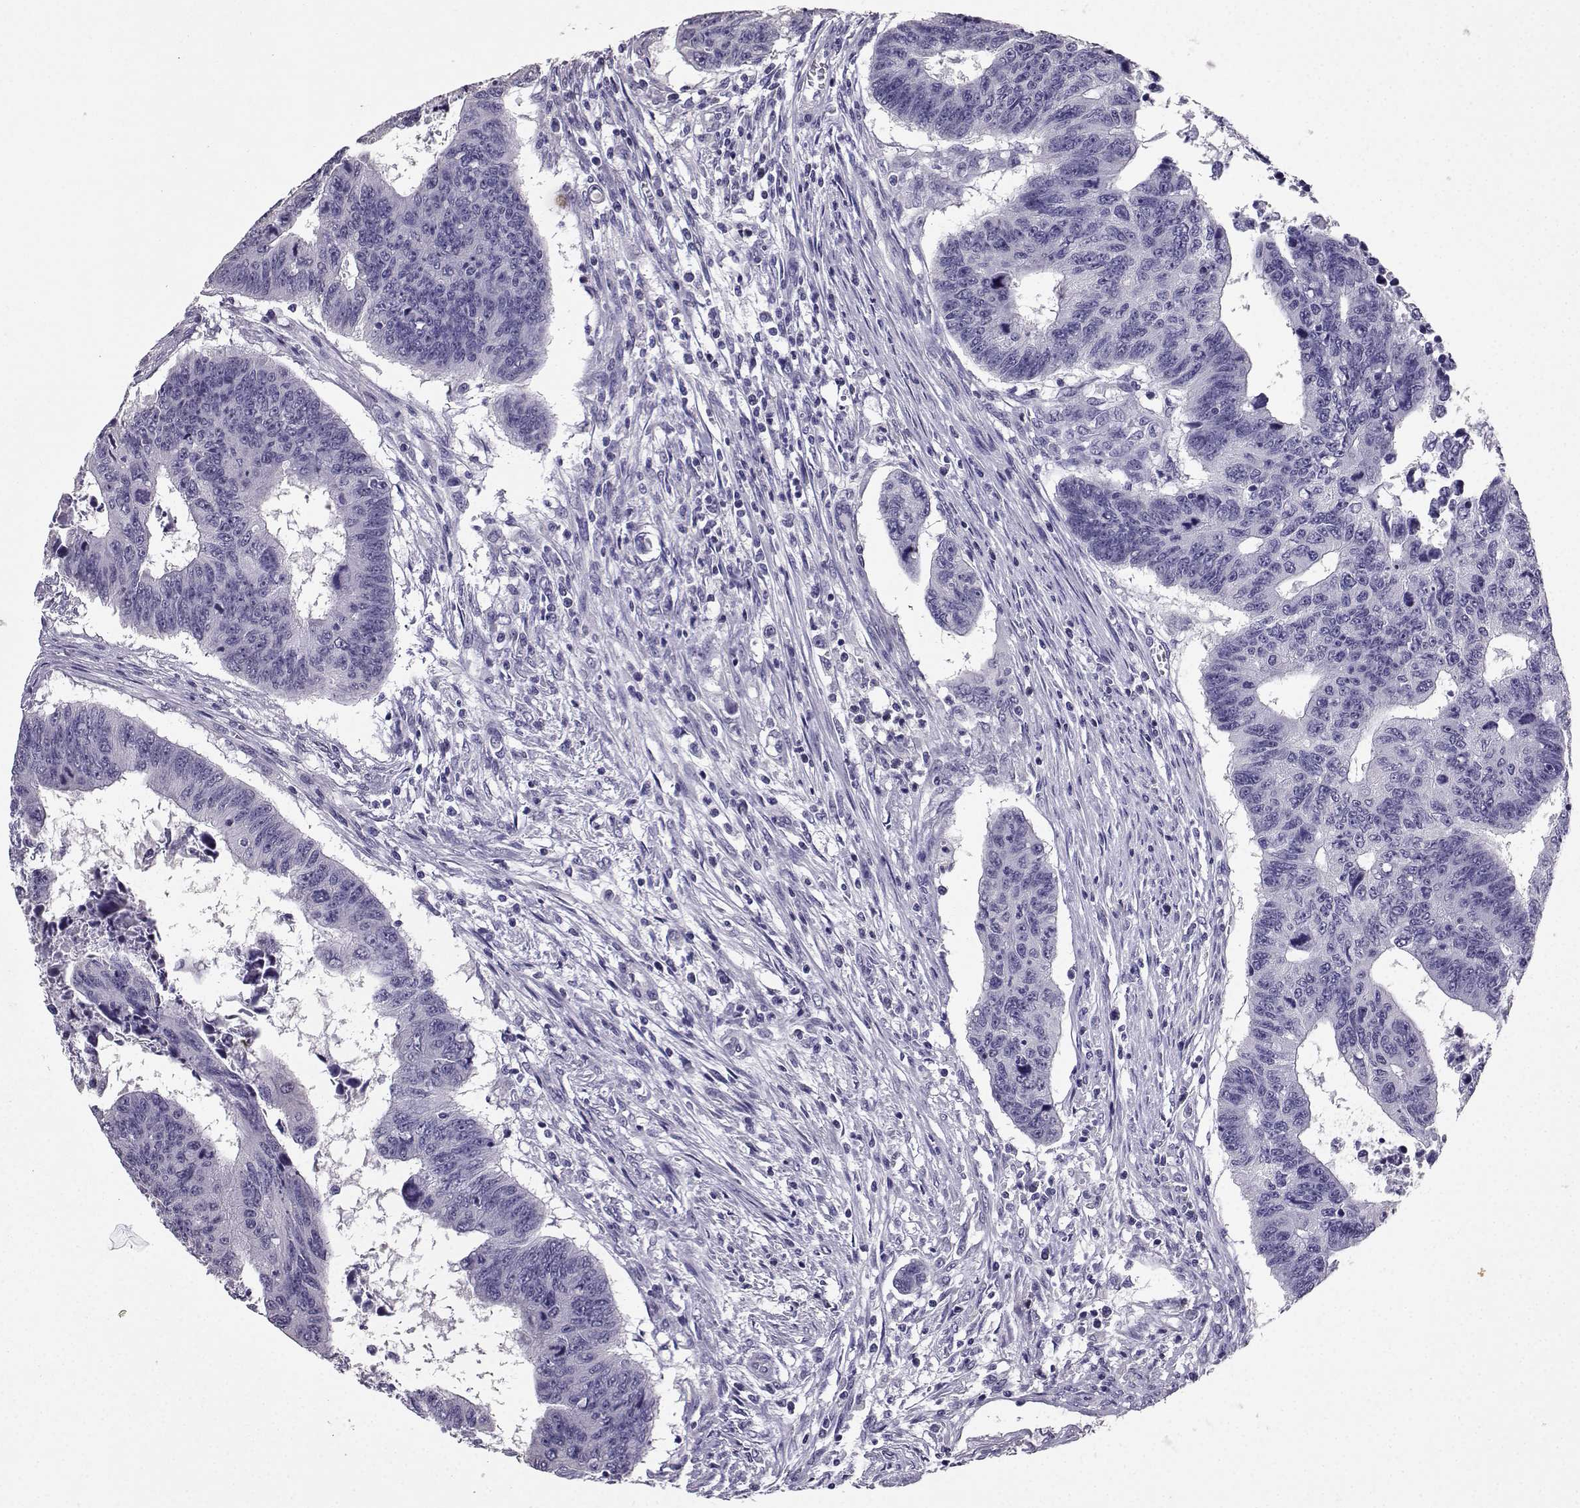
{"staining": {"intensity": "negative", "quantity": "none", "location": "none"}, "tissue": "colorectal cancer", "cell_type": "Tumor cells", "image_type": "cancer", "snomed": [{"axis": "morphology", "description": "Adenocarcinoma, NOS"}, {"axis": "topography", "description": "Rectum"}], "caption": "Image shows no significant protein expression in tumor cells of colorectal adenocarcinoma.", "gene": "SPAG11B", "patient": {"sex": "female", "age": 85}}